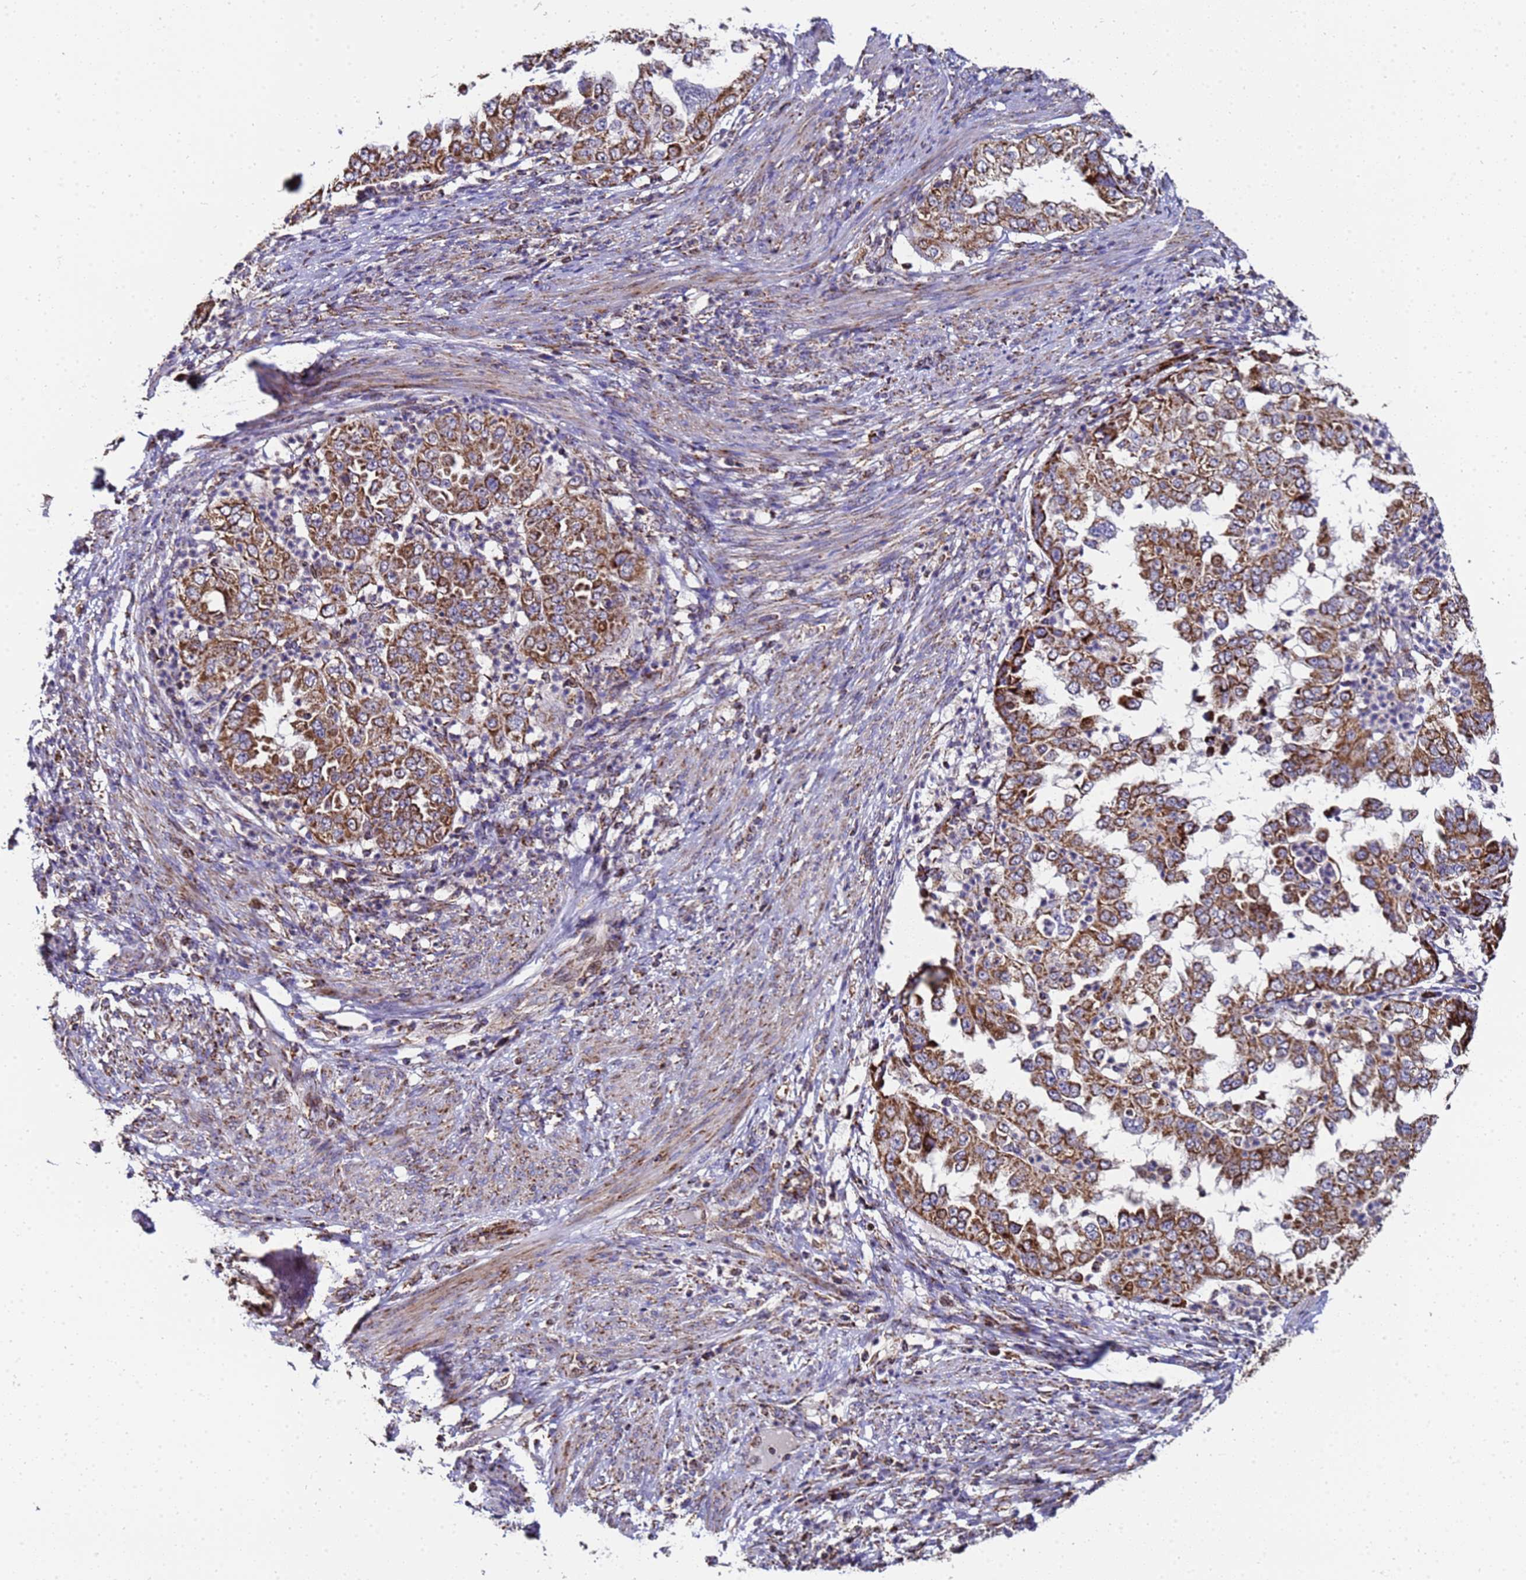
{"staining": {"intensity": "strong", "quantity": ">75%", "location": "cytoplasmic/membranous"}, "tissue": "endometrial cancer", "cell_type": "Tumor cells", "image_type": "cancer", "snomed": [{"axis": "morphology", "description": "Adenocarcinoma, NOS"}, {"axis": "topography", "description": "Endometrium"}], "caption": "Protein expression analysis of human endometrial cancer (adenocarcinoma) reveals strong cytoplasmic/membranous staining in about >75% of tumor cells.", "gene": "MRPS12", "patient": {"sex": "female", "age": 85}}